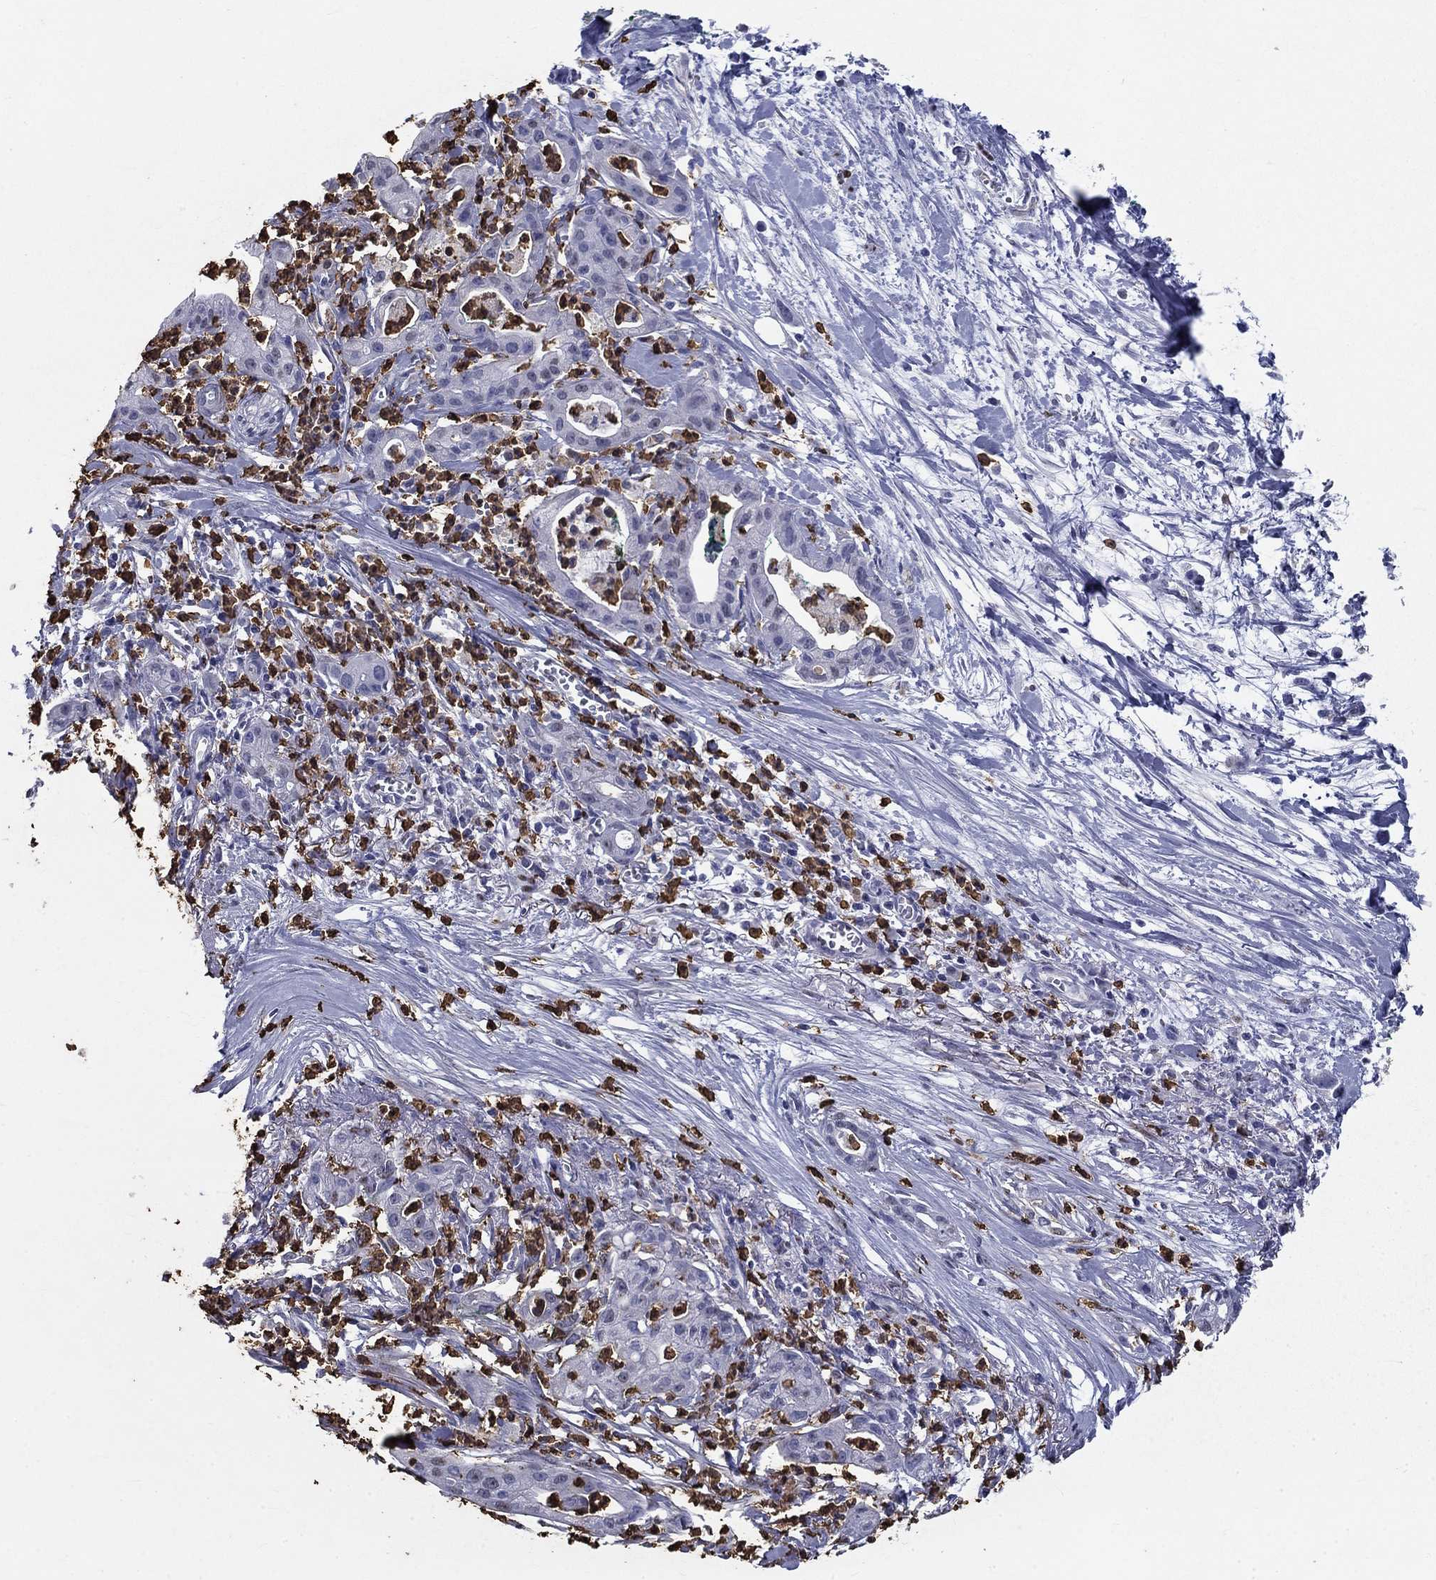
{"staining": {"intensity": "negative", "quantity": "none", "location": "none"}, "tissue": "pancreatic cancer", "cell_type": "Tumor cells", "image_type": "cancer", "snomed": [{"axis": "morphology", "description": "Normal tissue, NOS"}, {"axis": "morphology", "description": "Adenocarcinoma, NOS"}, {"axis": "topography", "description": "Lymph node"}, {"axis": "topography", "description": "Pancreas"}], "caption": "IHC of pancreatic adenocarcinoma reveals no staining in tumor cells.", "gene": "IGSF8", "patient": {"sex": "female", "age": 58}}